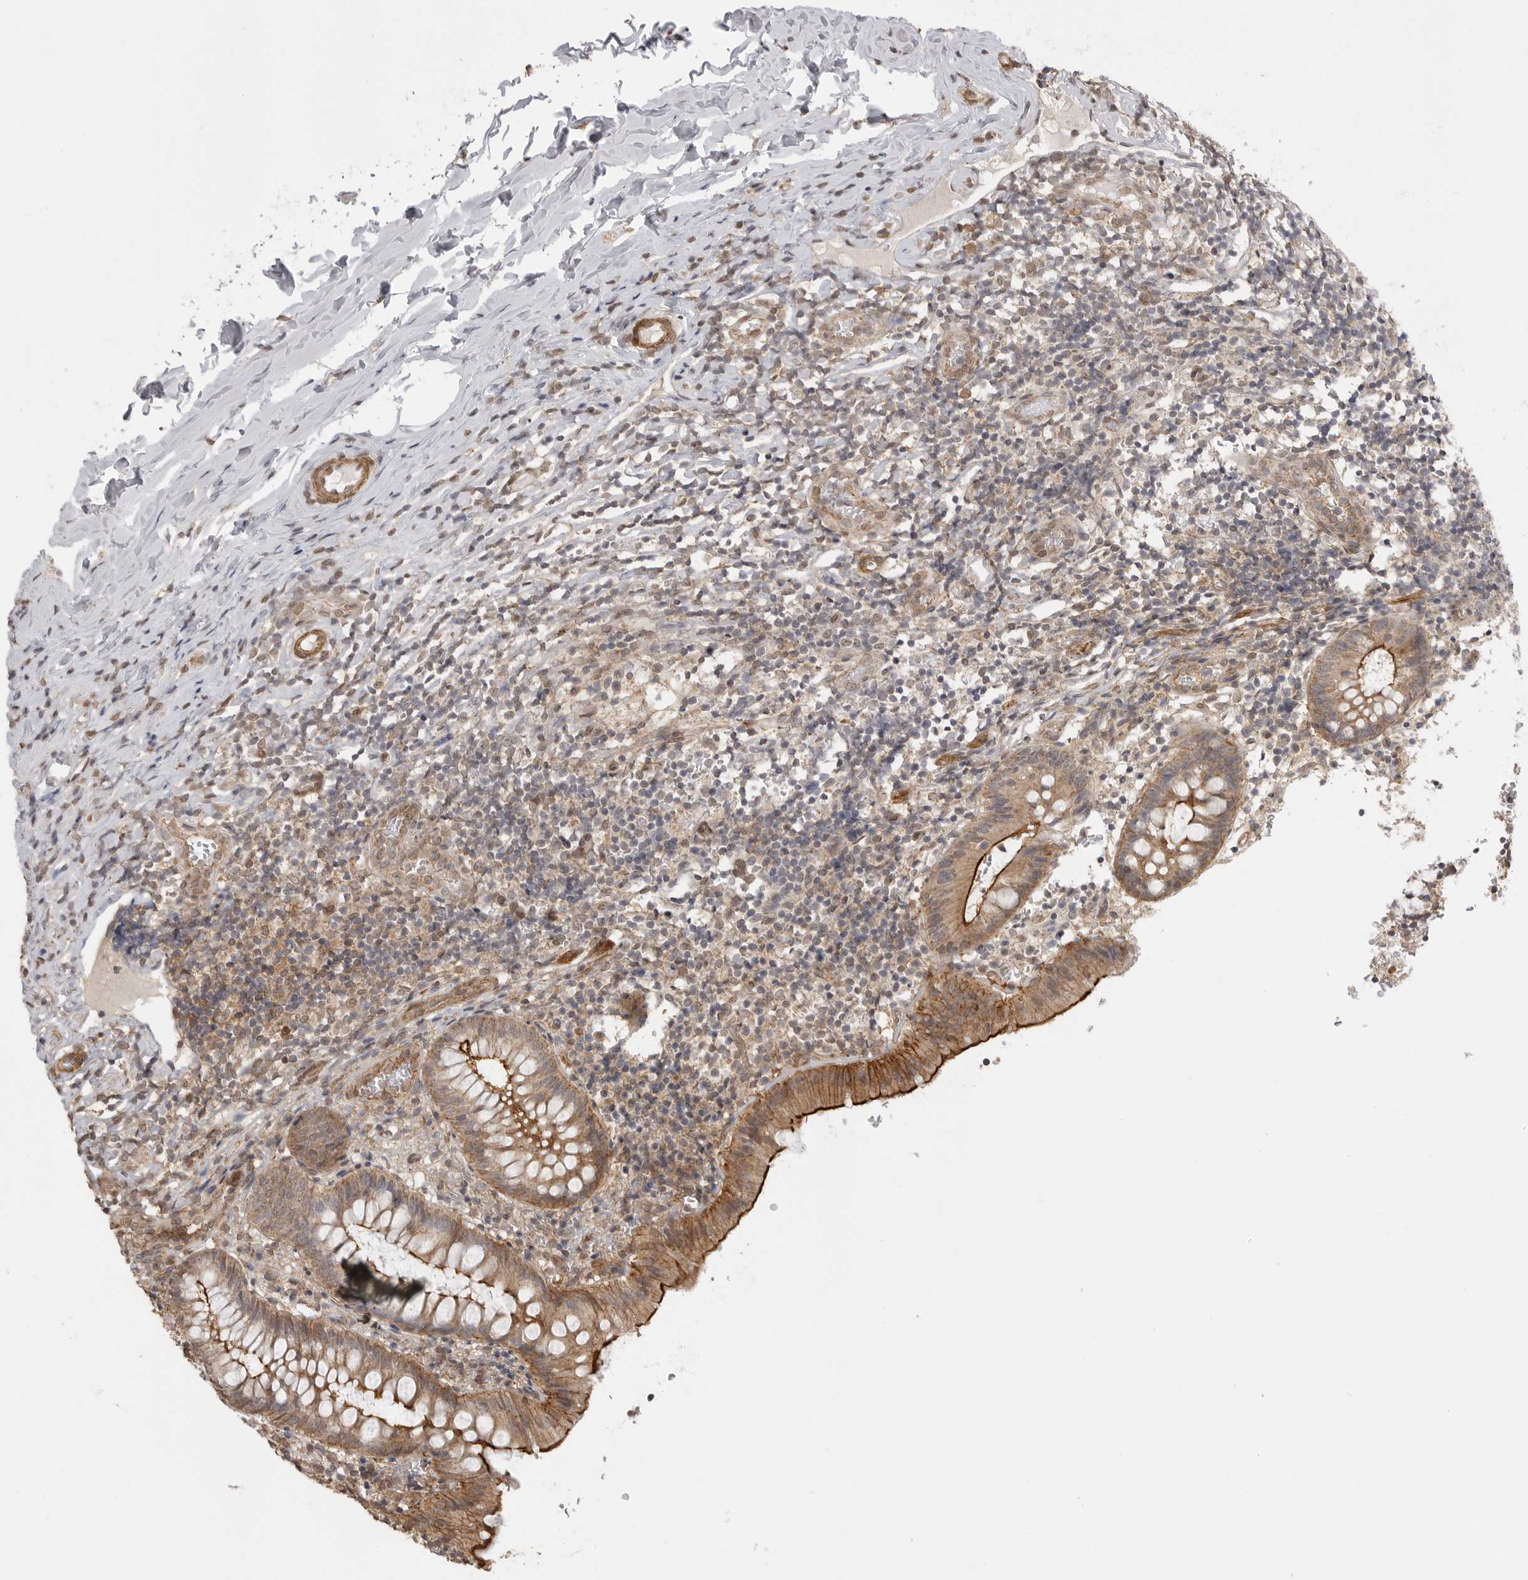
{"staining": {"intensity": "strong", "quantity": ">75%", "location": "cytoplasmic/membranous"}, "tissue": "appendix", "cell_type": "Glandular cells", "image_type": "normal", "snomed": [{"axis": "morphology", "description": "Normal tissue, NOS"}, {"axis": "topography", "description": "Appendix"}], "caption": "Immunohistochemical staining of unremarkable human appendix demonstrates >75% levels of strong cytoplasmic/membranous protein positivity in approximately >75% of glandular cells.", "gene": "GPC2", "patient": {"sex": "male", "age": 8}}